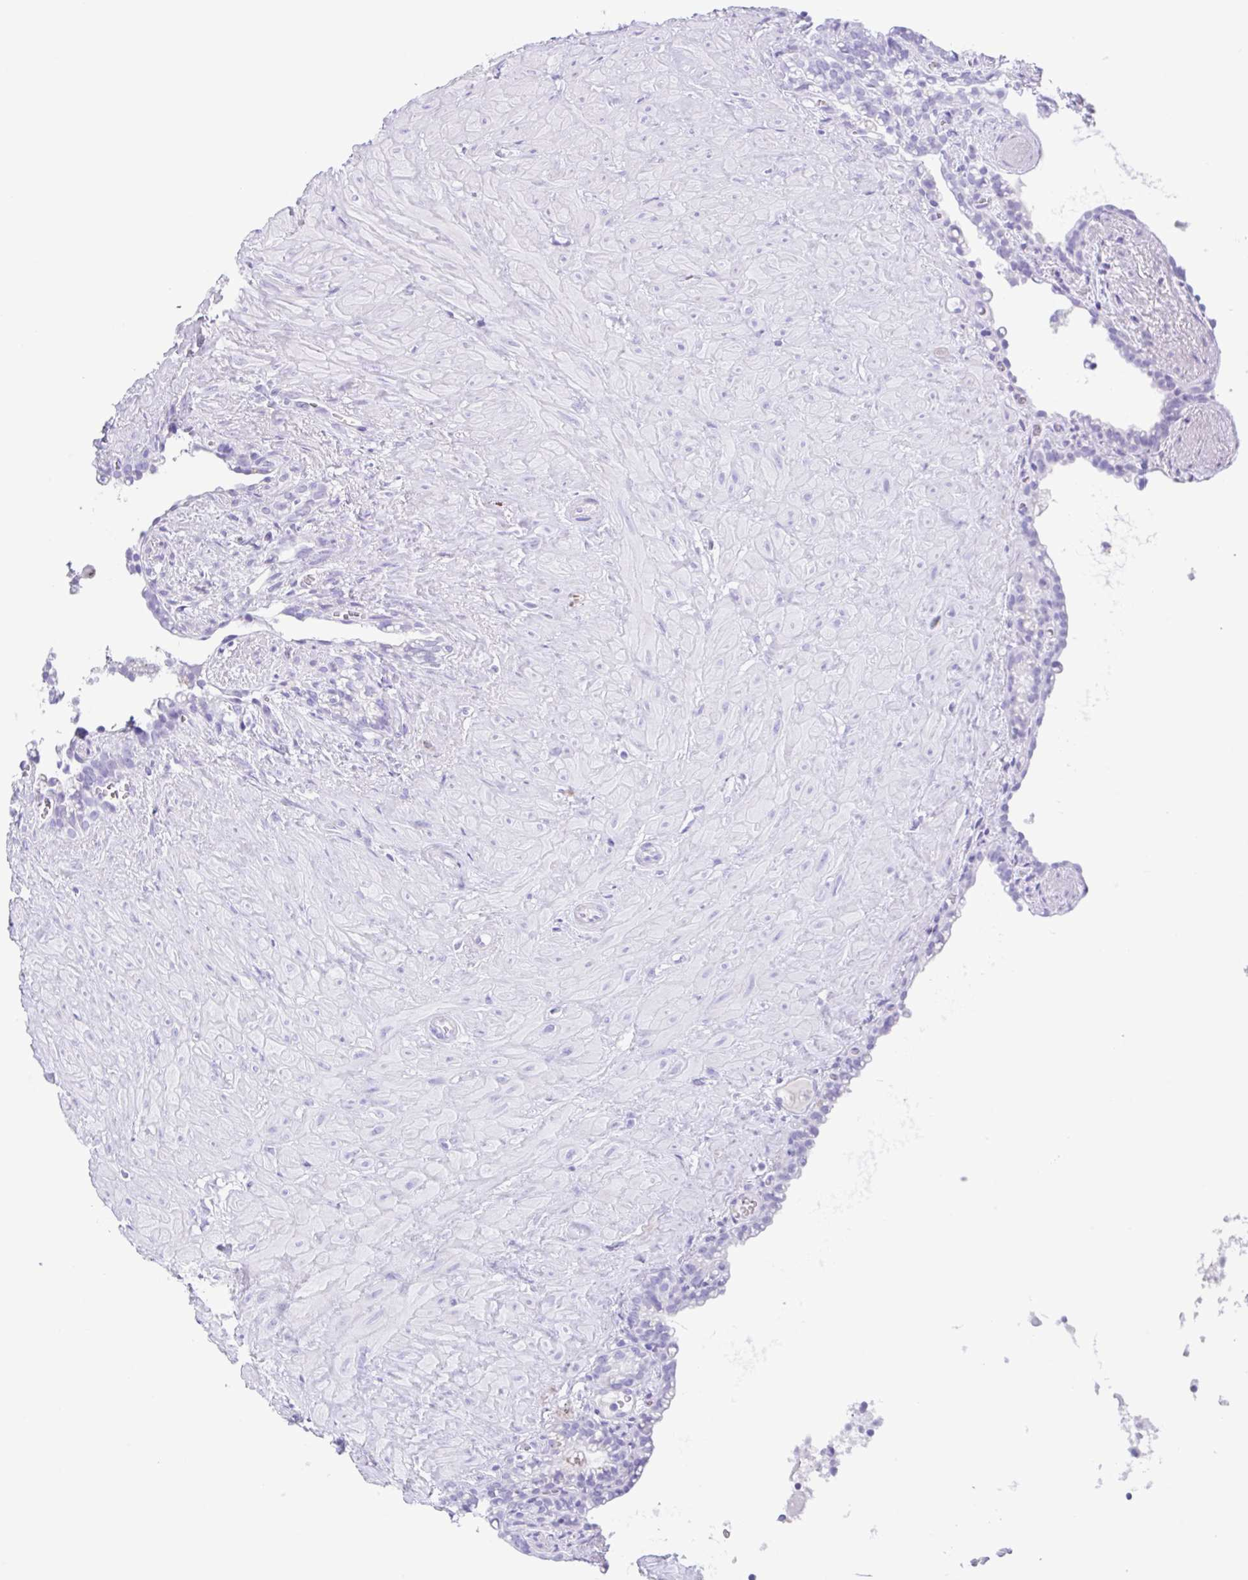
{"staining": {"intensity": "negative", "quantity": "none", "location": "none"}, "tissue": "seminal vesicle", "cell_type": "Glandular cells", "image_type": "normal", "snomed": [{"axis": "morphology", "description": "Normal tissue, NOS"}, {"axis": "topography", "description": "Seminal veicle"}], "caption": "High power microscopy micrograph of an IHC photomicrograph of unremarkable seminal vesicle, revealing no significant expression in glandular cells.", "gene": "CPA1", "patient": {"sex": "male", "age": 76}}